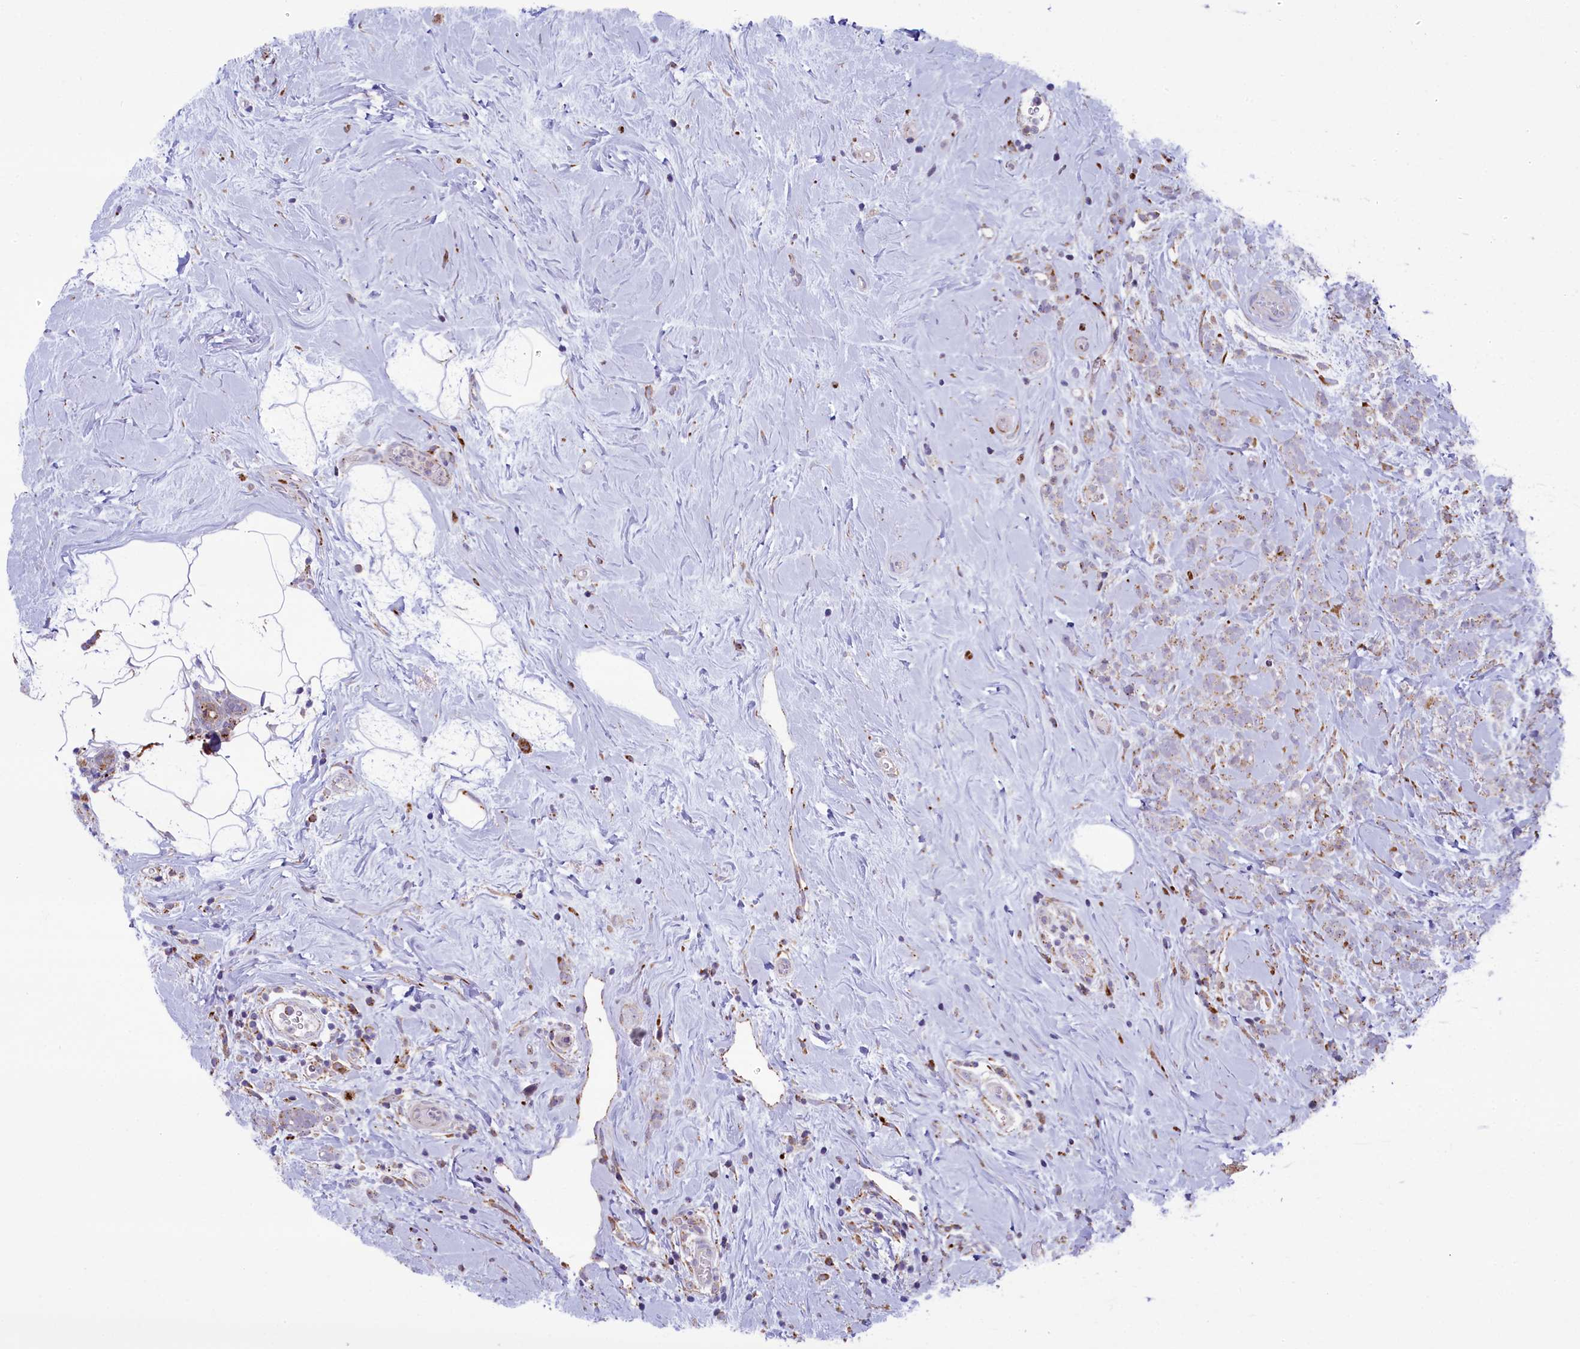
{"staining": {"intensity": "weak", "quantity": "<25%", "location": "cytoplasmic/membranous"}, "tissue": "breast cancer", "cell_type": "Tumor cells", "image_type": "cancer", "snomed": [{"axis": "morphology", "description": "Lobular carcinoma"}, {"axis": "topography", "description": "Breast"}], "caption": "Tumor cells show no significant protein positivity in breast cancer (lobular carcinoma).", "gene": "MAN2B1", "patient": {"sex": "female", "age": 58}}